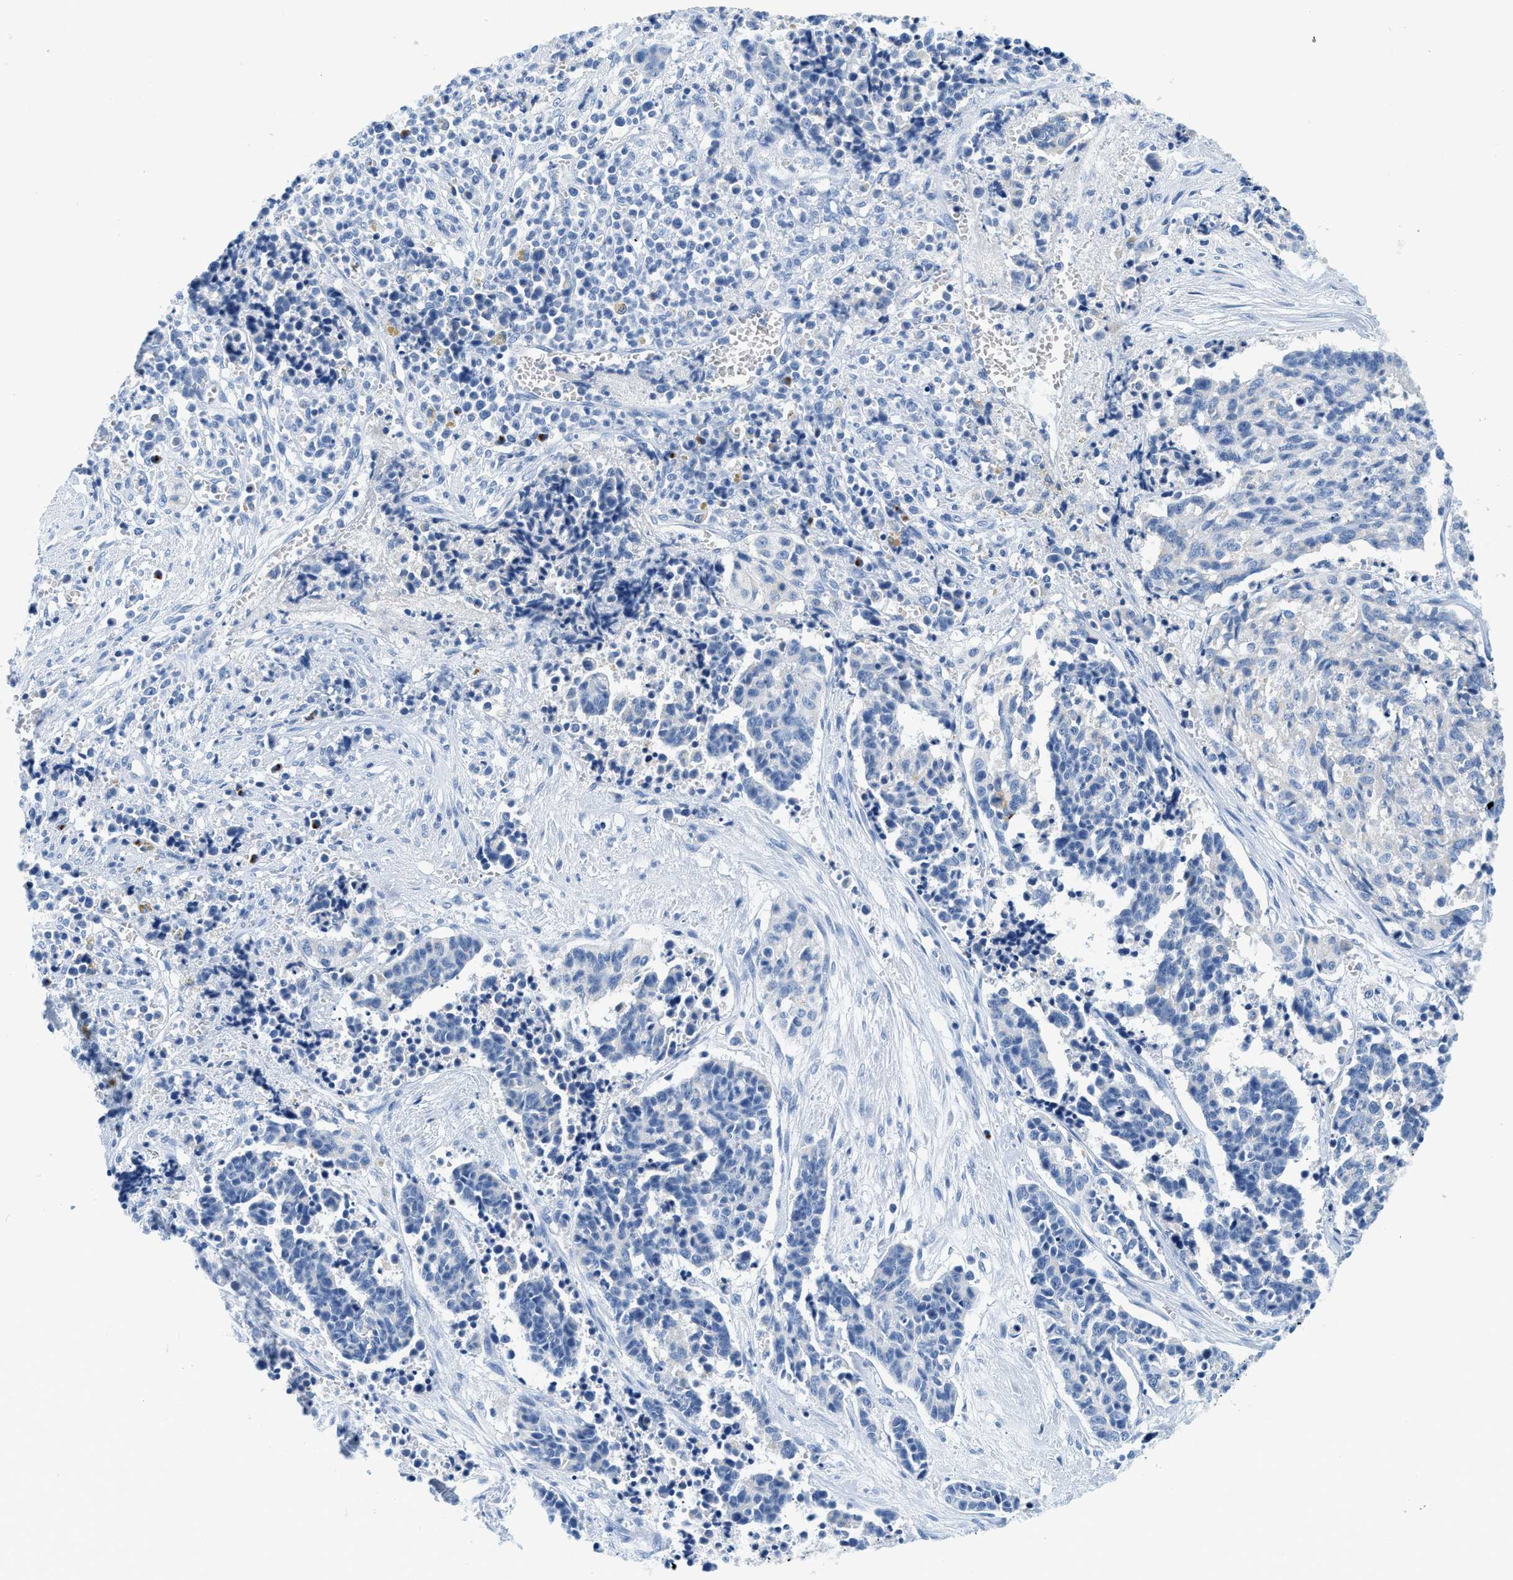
{"staining": {"intensity": "negative", "quantity": "none", "location": "none"}, "tissue": "cervical cancer", "cell_type": "Tumor cells", "image_type": "cancer", "snomed": [{"axis": "morphology", "description": "Squamous cell carcinoma, NOS"}, {"axis": "topography", "description": "Cervix"}], "caption": "Cervical cancer was stained to show a protein in brown. There is no significant expression in tumor cells. (DAB IHC with hematoxylin counter stain).", "gene": "STXBP2", "patient": {"sex": "female", "age": 35}}